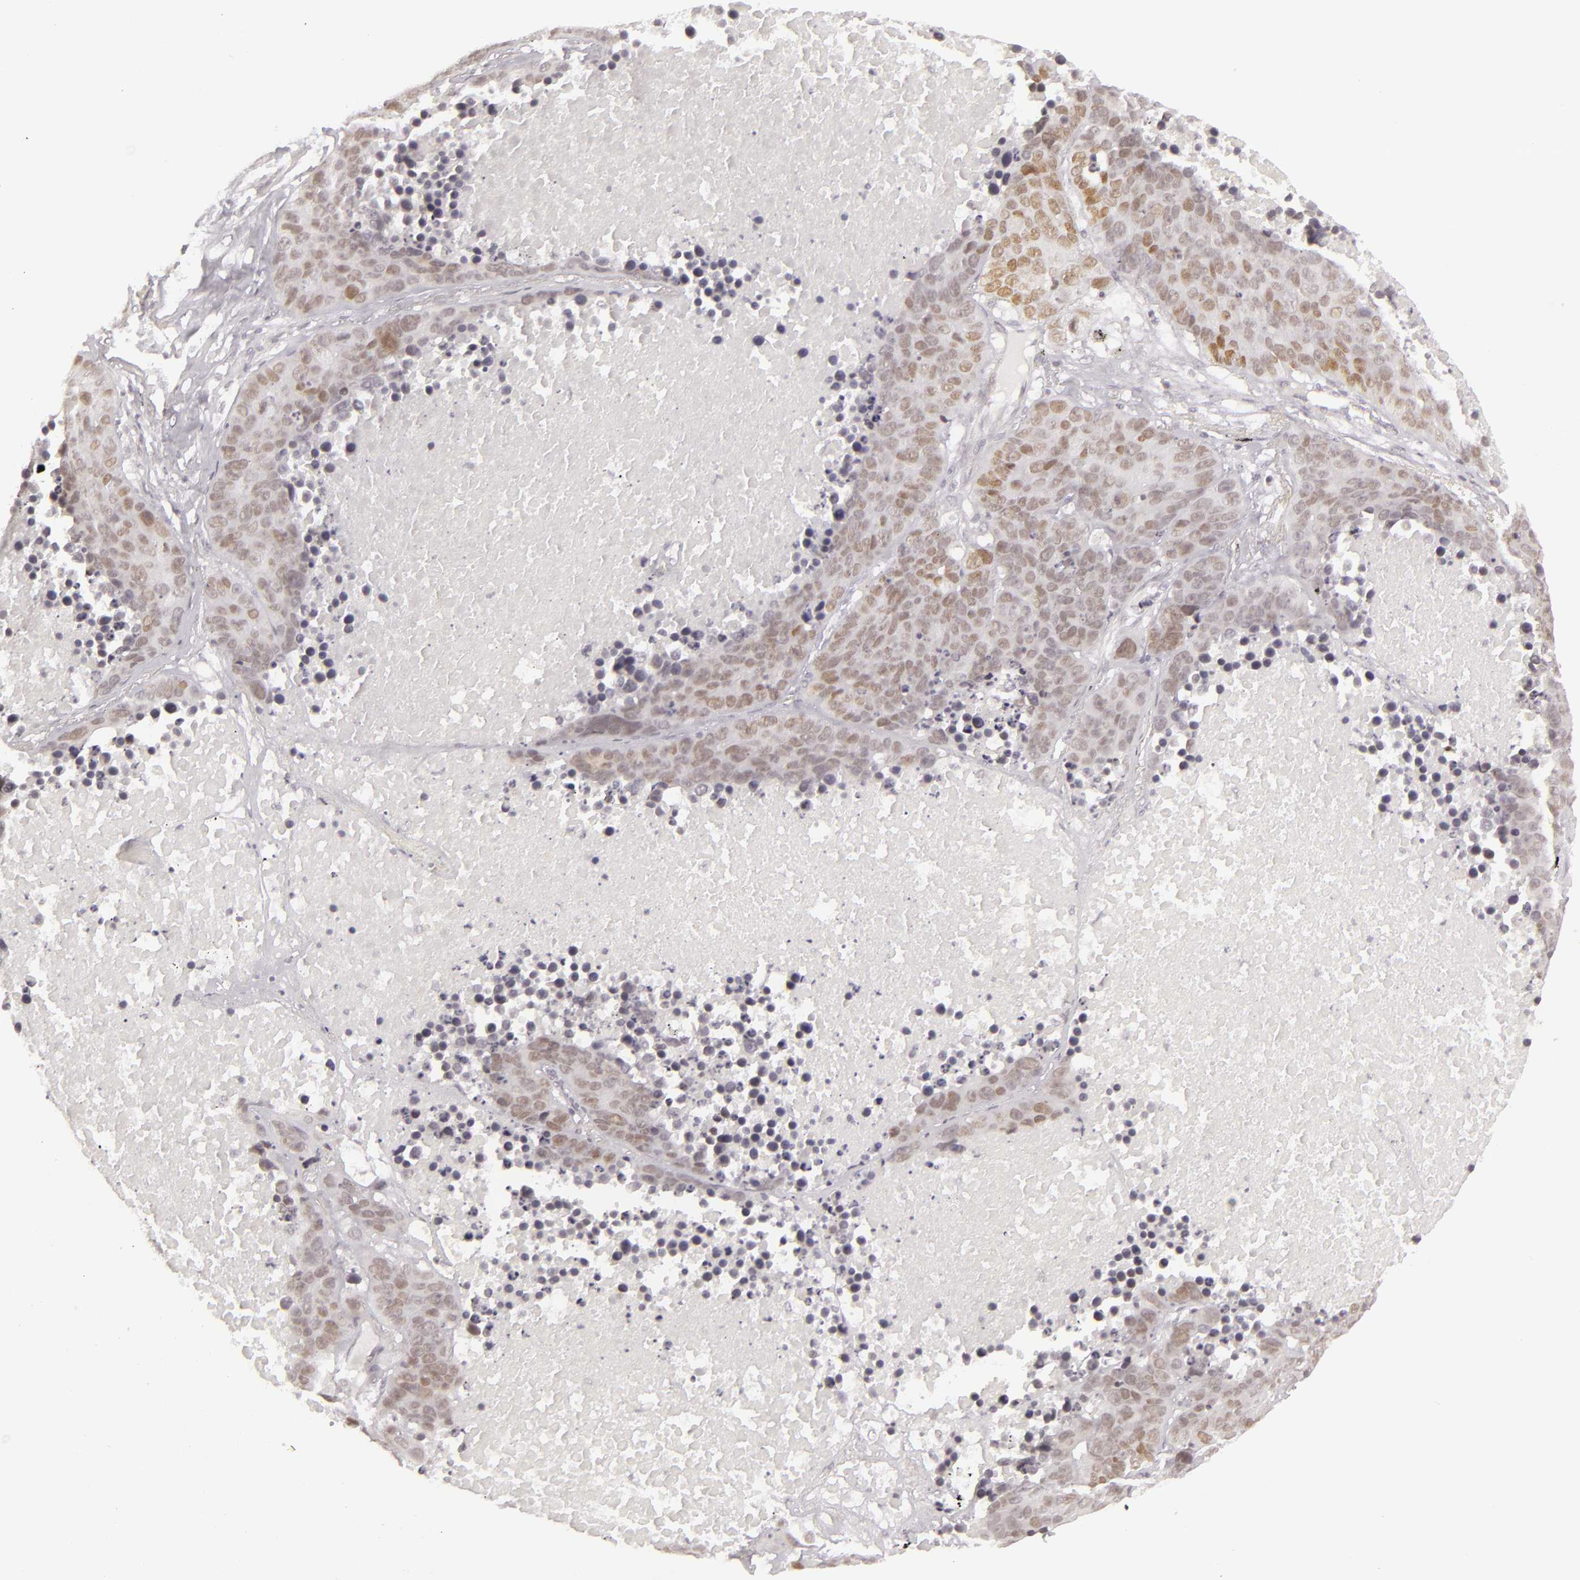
{"staining": {"intensity": "weak", "quantity": "25%-75%", "location": "nuclear"}, "tissue": "lung cancer", "cell_type": "Tumor cells", "image_type": "cancer", "snomed": [{"axis": "morphology", "description": "Carcinoid, malignant, NOS"}, {"axis": "topography", "description": "Lung"}], "caption": "Tumor cells show low levels of weak nuclear staining in about 25%-75% of cells in lung malignant carcinoid.", "gene": "SIX1", "patient": {"sex": "male", "age": 60}}